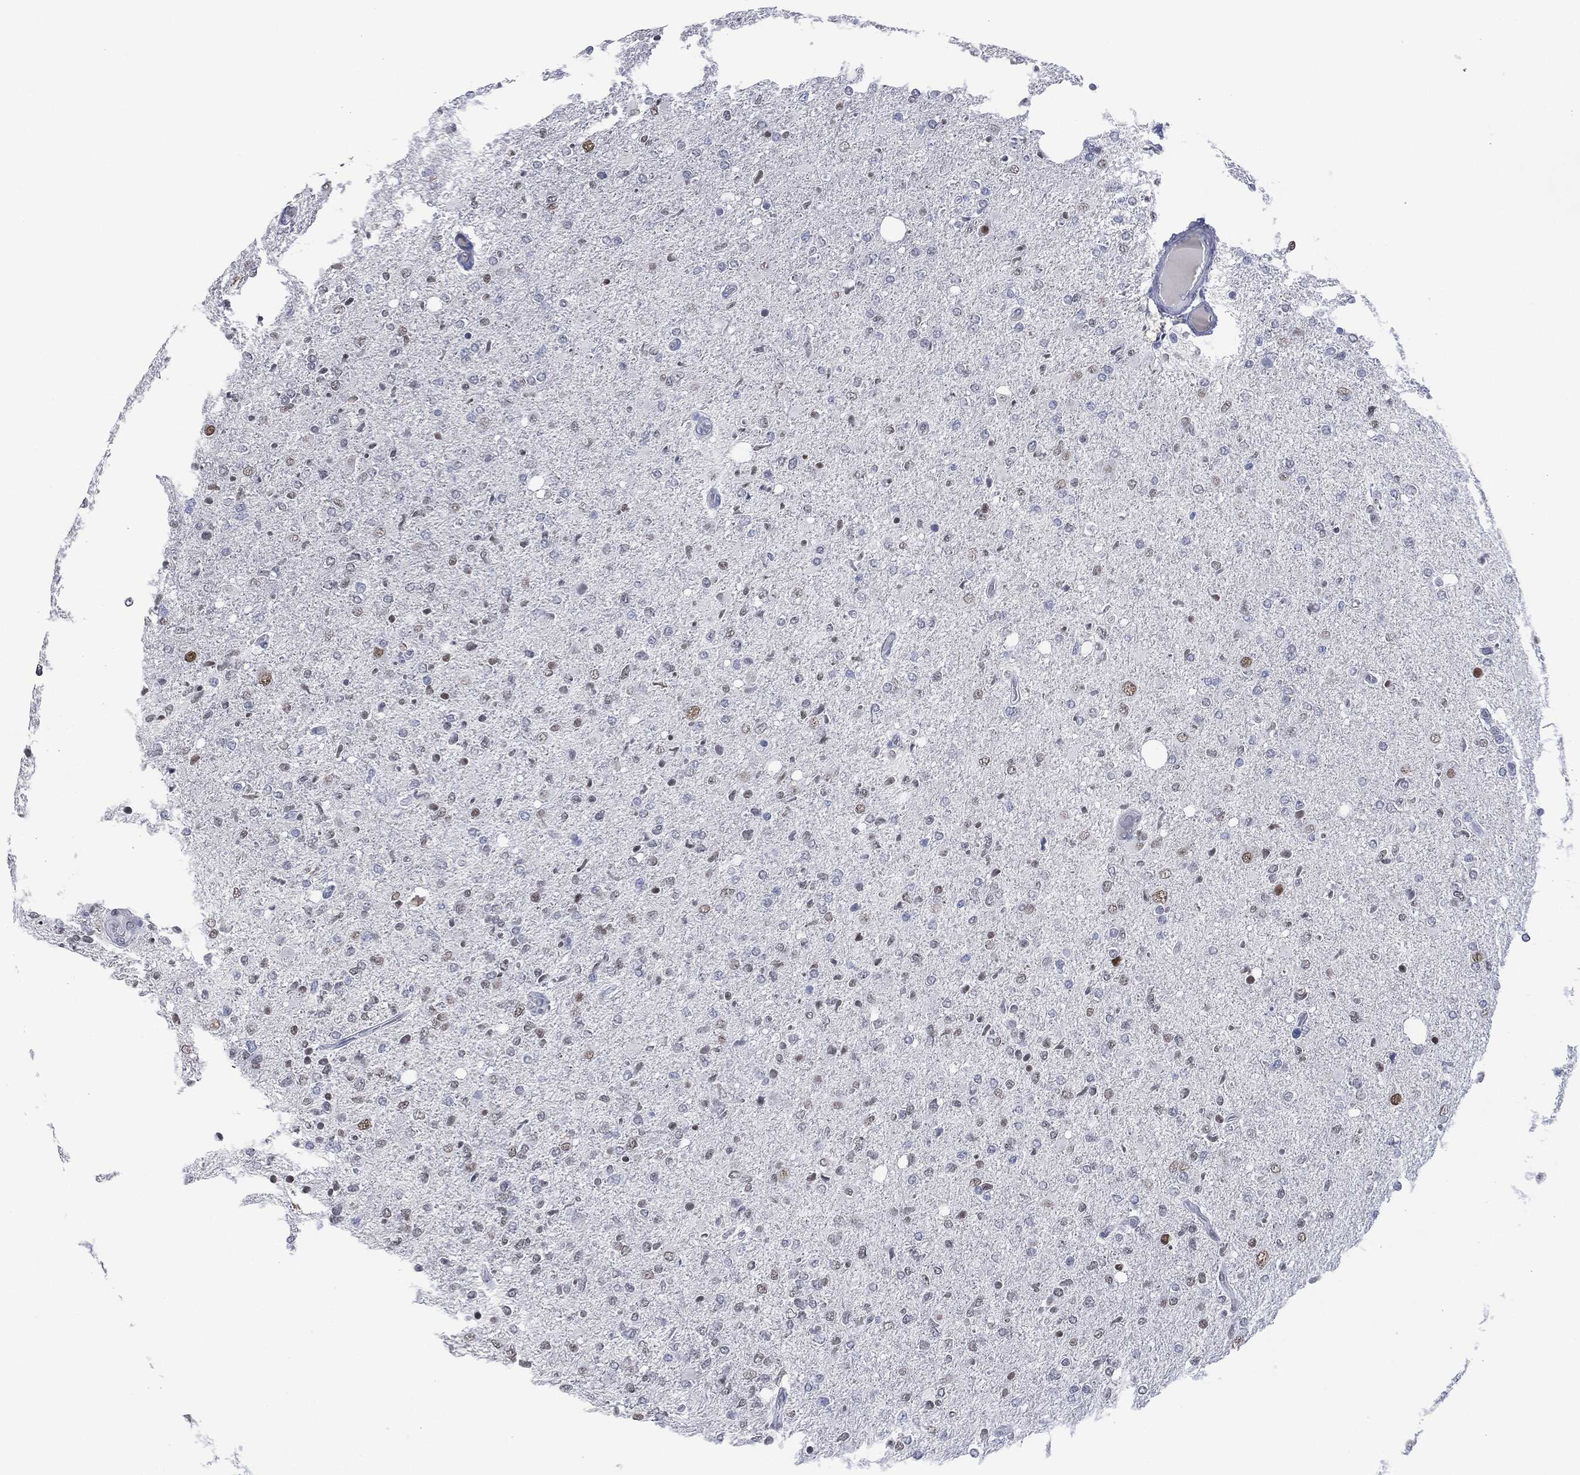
{"staining": {"intensity": "moderate", "quantity": "<25%", "location": "nuclear"}, "tissue": "glioma", "cell_type": "Tumor cells", "image_type": "cancer", "snomed": [{"axis": "morphology", "description": "Glioma, malignant, High grade"}, {"axis": "topography", "description": "Cerebral cortex"}], "caption": "Immunohistochemistry micrograph of glioma stained for a protein (brown), which displays low levels of moderate nuclear staining in about <25% of tumor cells.", "gene": "MUC16", "patient": {"sex": "male", "age": 70}}